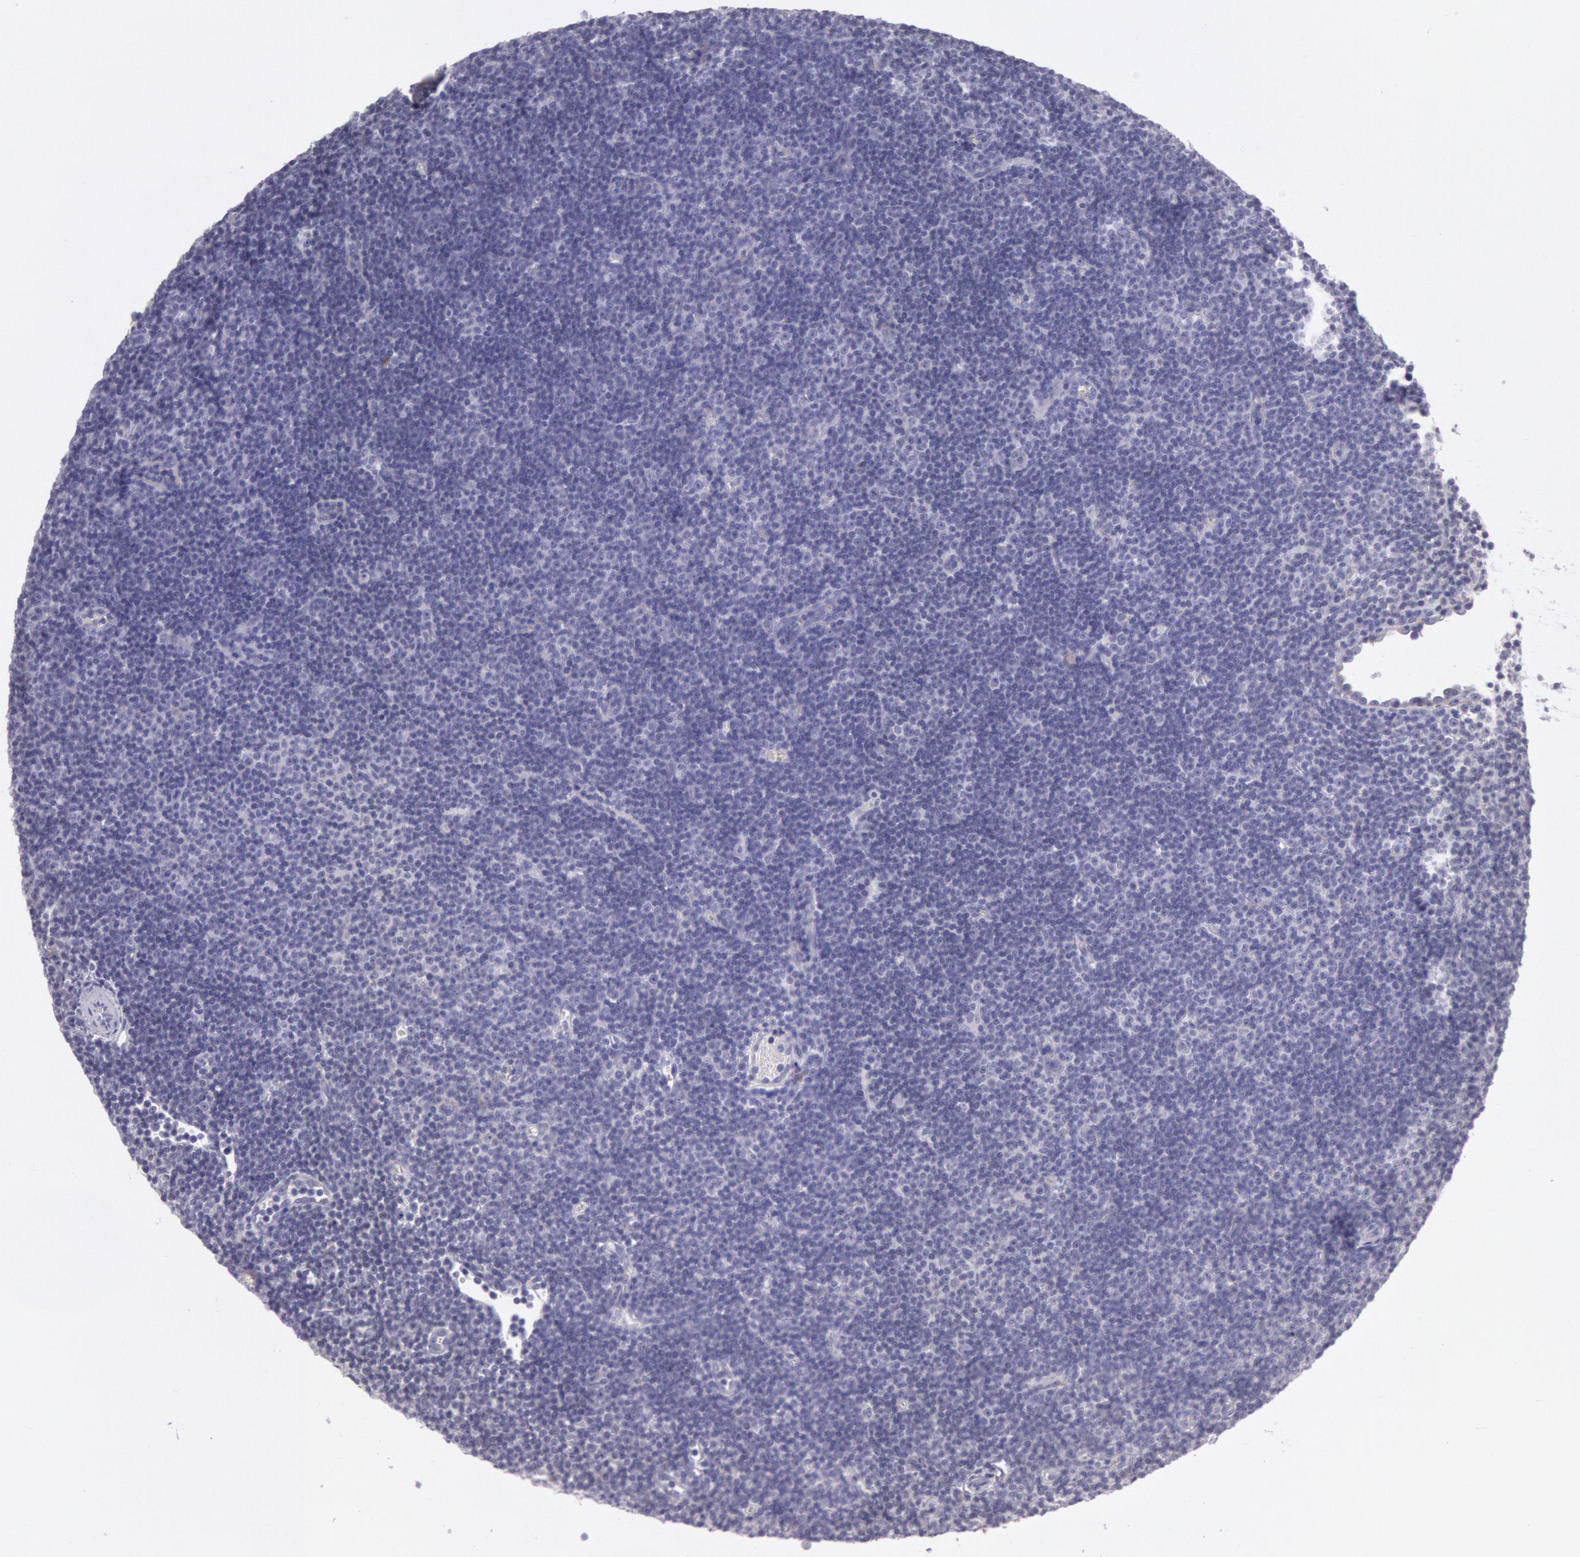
{"staining": {"intensity": "negative", "quantity": "none", "location": "none"}, "tissue": "lymphoma", "cell_type": "Tumor cells", "image_type": "cancer", "snomed": [{"axis": "morphology", "description": "Malignant lymphoma, non-Hodgkin's type, Low grade"}, {"axis": "topography", "description": "Lymph node"}], "caption": "DAB immunohistochemical staining of lymphoma exhibits no significant expression in tumor cells.", "gene": "CIDEB", "patient": {"sex": "male", "age": 57}}